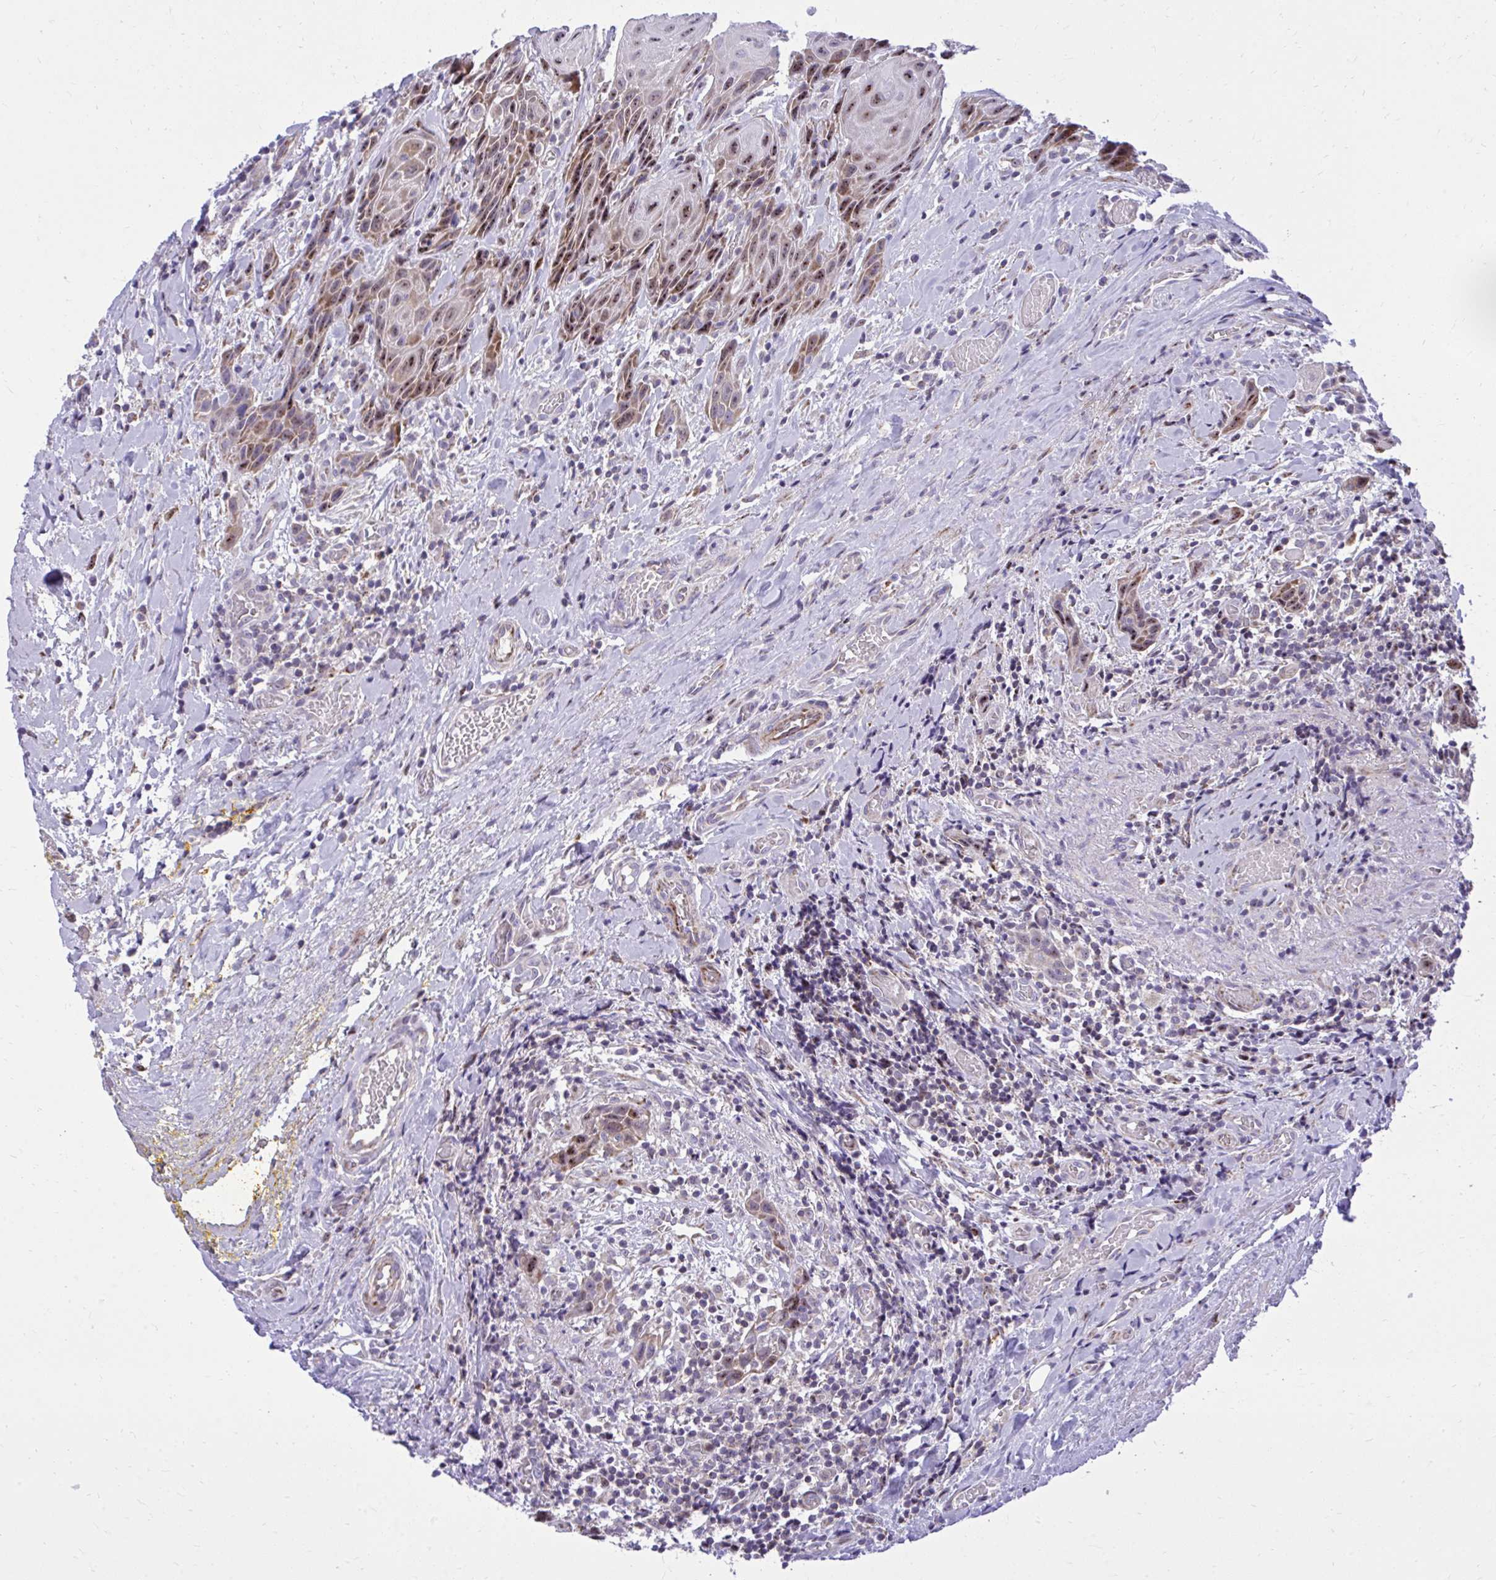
{"staining": {"intensity": "moderate", "quantity": "25%-75%", "location": "cytoplasmic/membranous,nuclear"}, "tissue": "head and neck cancer", "cell_type": "Tumor cells", "image_type": "cancer", "snomed": [{"axis": "morphology", "description": "Squamous cell carcinoma, NOS"}, {"axis": "topography", "description": "Oral tissue"}, {"axis": "topography", "description": "Head-Neck"}], "caption": "Immunohistochemistry (IHC) micrograph of head and neck squamous cell carcinoma stained for a protein (brown), which displays medium levels of moderate cytoplasmic/membranous and nuclear expression in about 25%-75% of tumor cells.", "gene": "GPRIN3", "patient": {"sex": "male", "age": 49}}